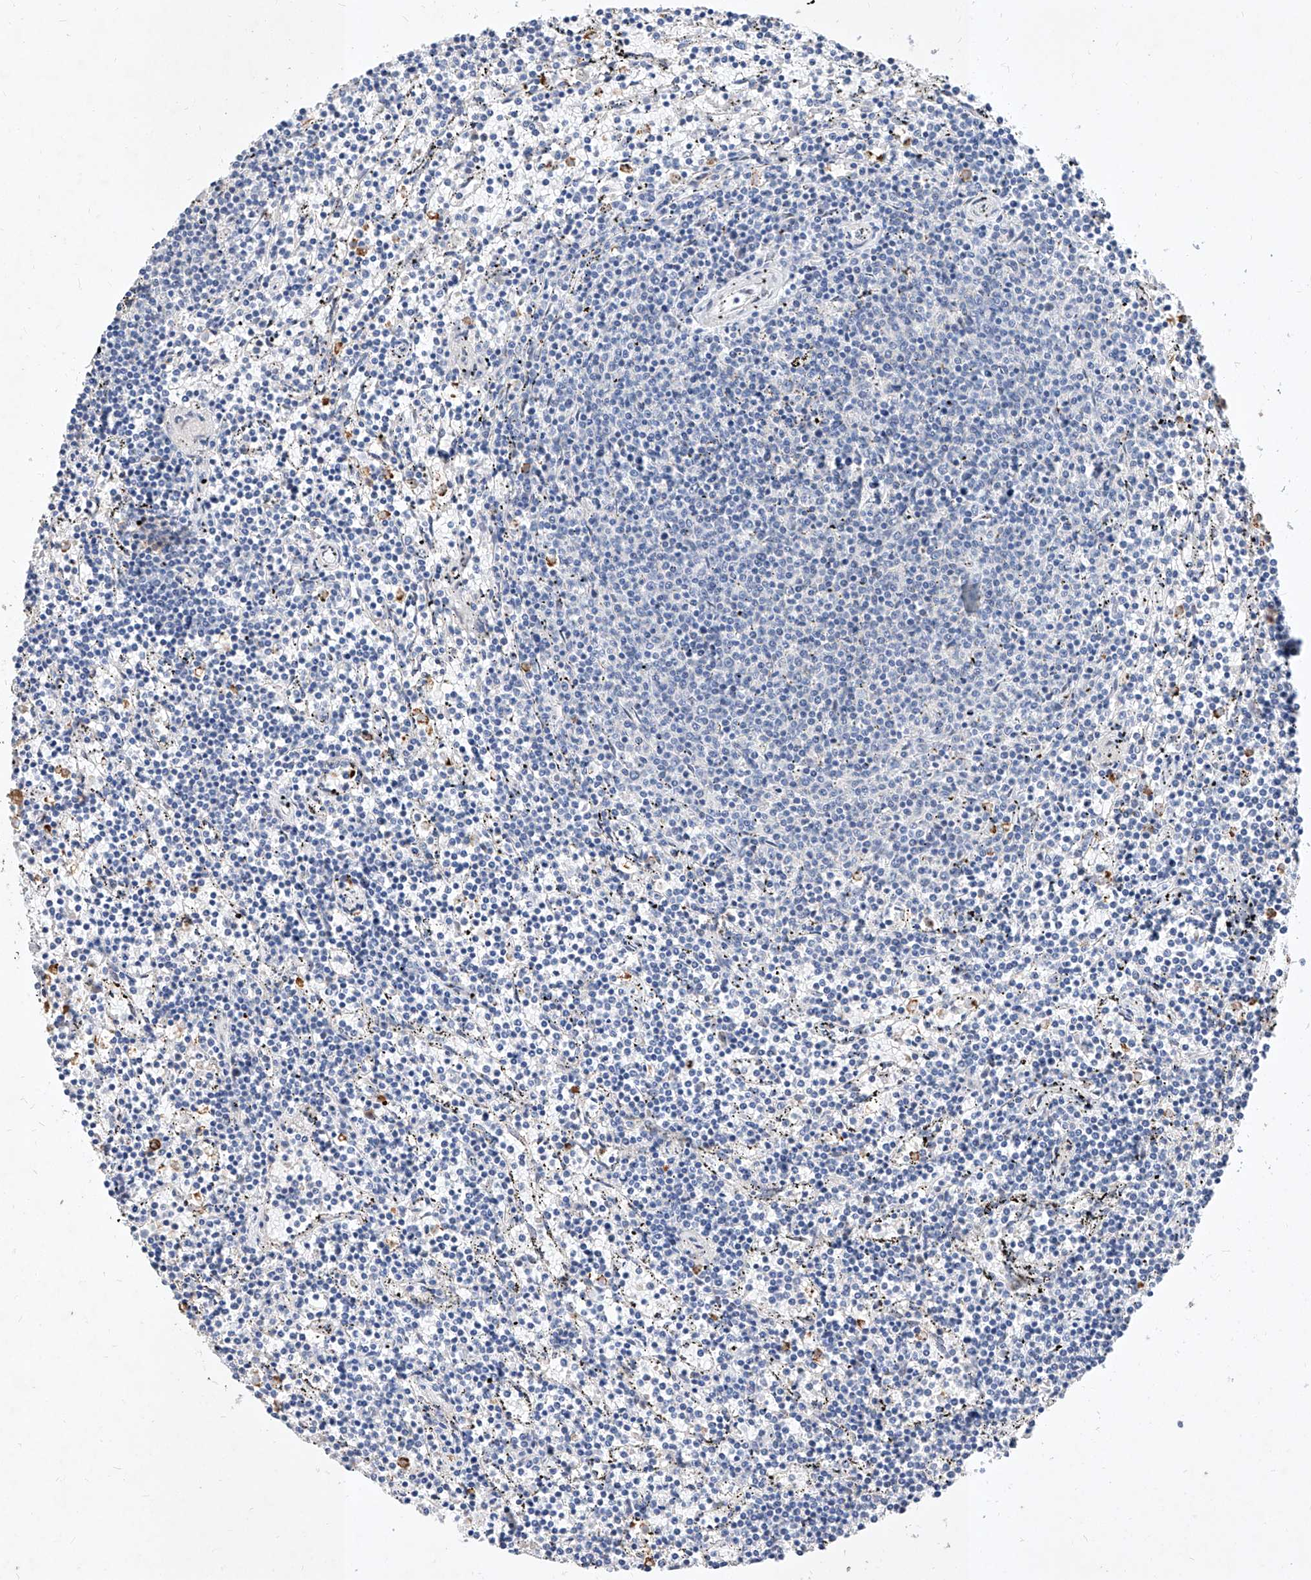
{"staining": {"intensity": "negative", "quantity": "none", "location": "none"}, "tissue": "lymphoma", "cell_type": "Tumor cells", "image_type": "cancer", "snomed": [{"axis": "morphology", "description": "Malignant lymphoma, non-Hodgkin's type, Low grade"}, {"axis": "topography", "description": "Spleen"}], "caption": "Lymphoma was stained to show a protein in brown. There is no significant positivity in tumor cells. (DAB immunohistochemistry (IHC) with hematoxylin counter stain).", "gene": "MFSD4B", "patient": {"sex": "female", "age": 50}}